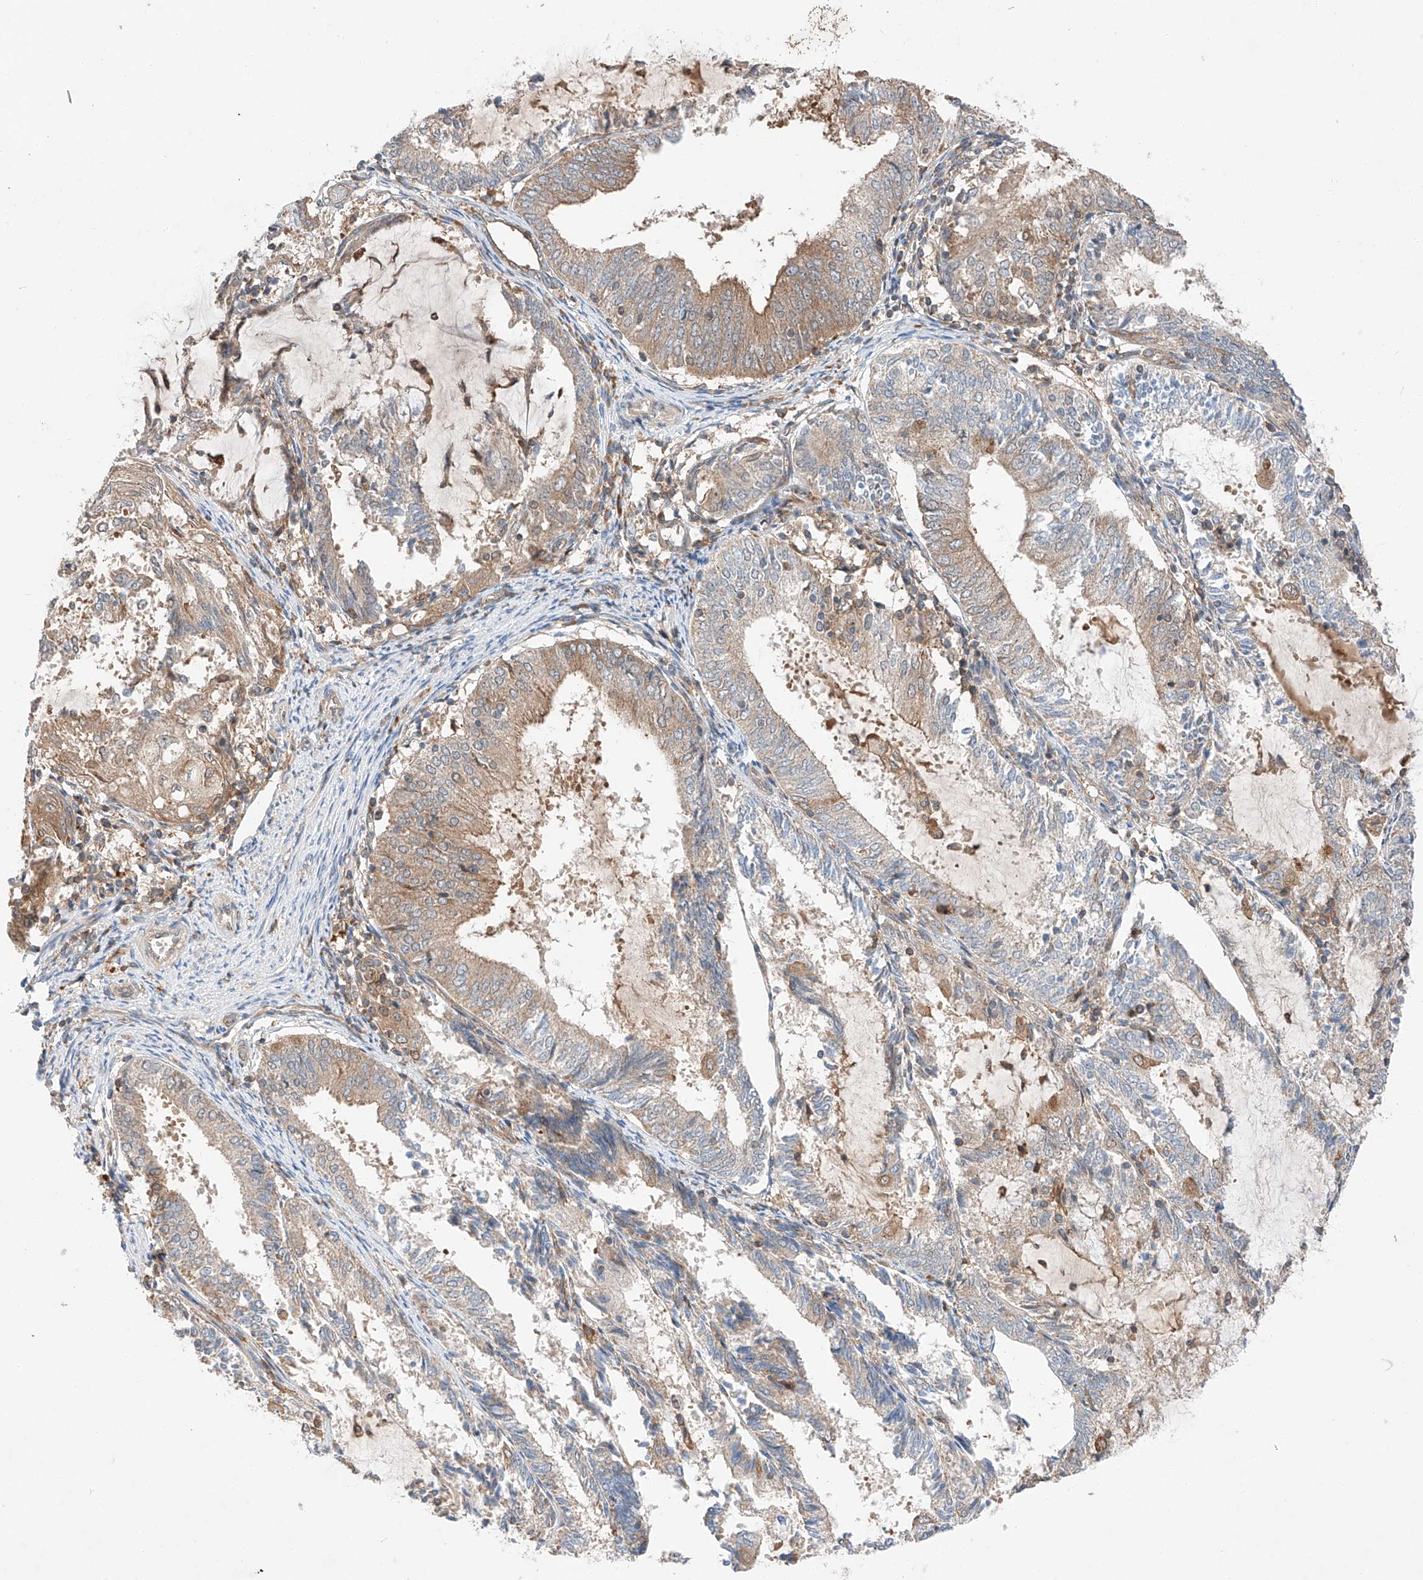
{"staining": {"intensity": "weak", "quantity": "25%-75%", "location": "cytoplasmic/membranous"}, "tissue": "endometrial cancer", "cell_type": "Tumor cells", "image_type": "cancer", "snomed": [{"axis": "morphology", "description": "Adenocarcinoma, NOS"}, {"axis": "topography", "description": "Endometrium"}], "caption": "Immunohistochemistry (DAB (3,3'-diaminobenzidine)) staining of adenocarcinoma (endometrial) shows weak cytoplasmic/membranous protein staining in approximately 25%-75% of tumor cells.", "gene": "RUSC1", "patient": {"sex": "female", "age": 81}}